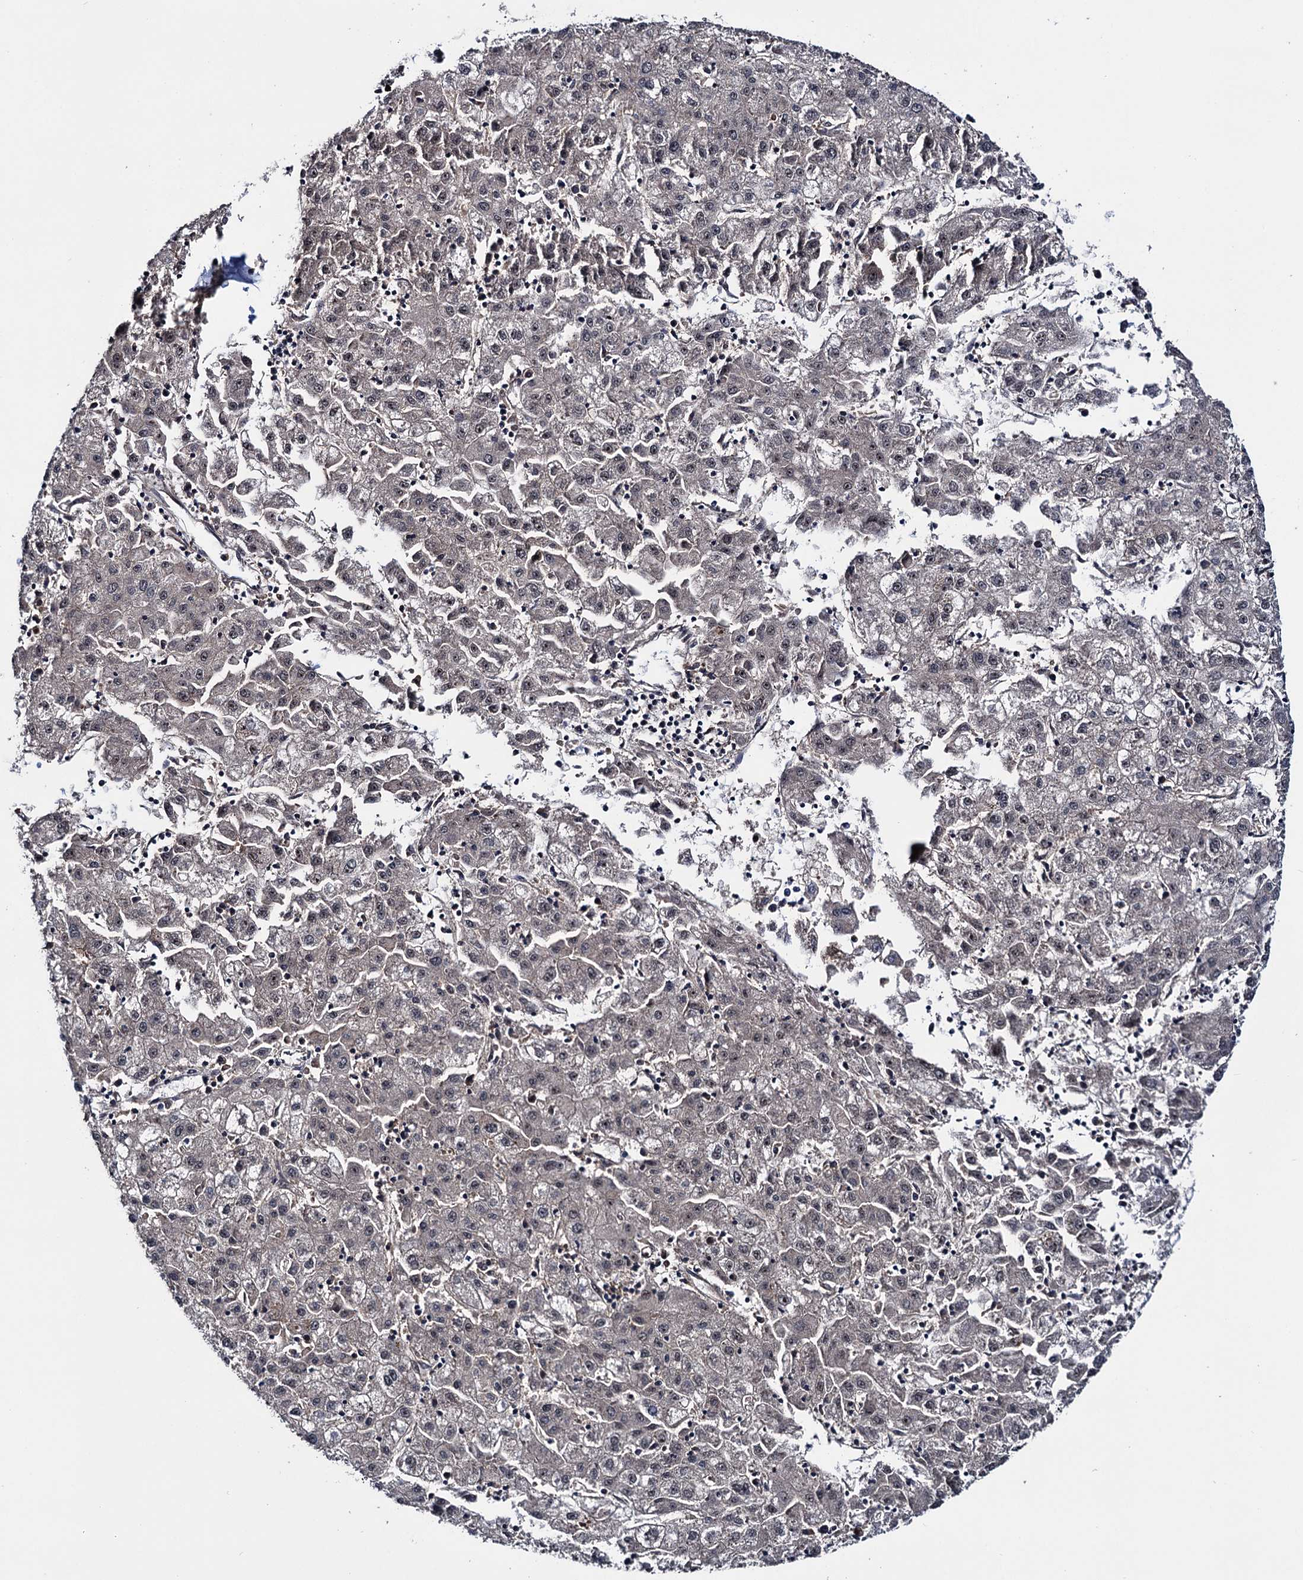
{"staining": {"intensity": "negative", "quantity": "none", "location": "none"}, "tissue": "liver cancer", "cell_type": "Tumor cells", "image_type": "cancer", "snomed": [{"axis": "morphology", "description": "Carcinoma, Hepatocellular, NOS"}, {"axis": "topography", "description": "Liver"}], "caption": "DAB (3,3'-diaminobenzidine) immunohistochemical staining of human liver cancer demonstrates no significant positivity in tumor cells.", "gene": "EYA4", "patient": {"sex": "male", "age": 72}}